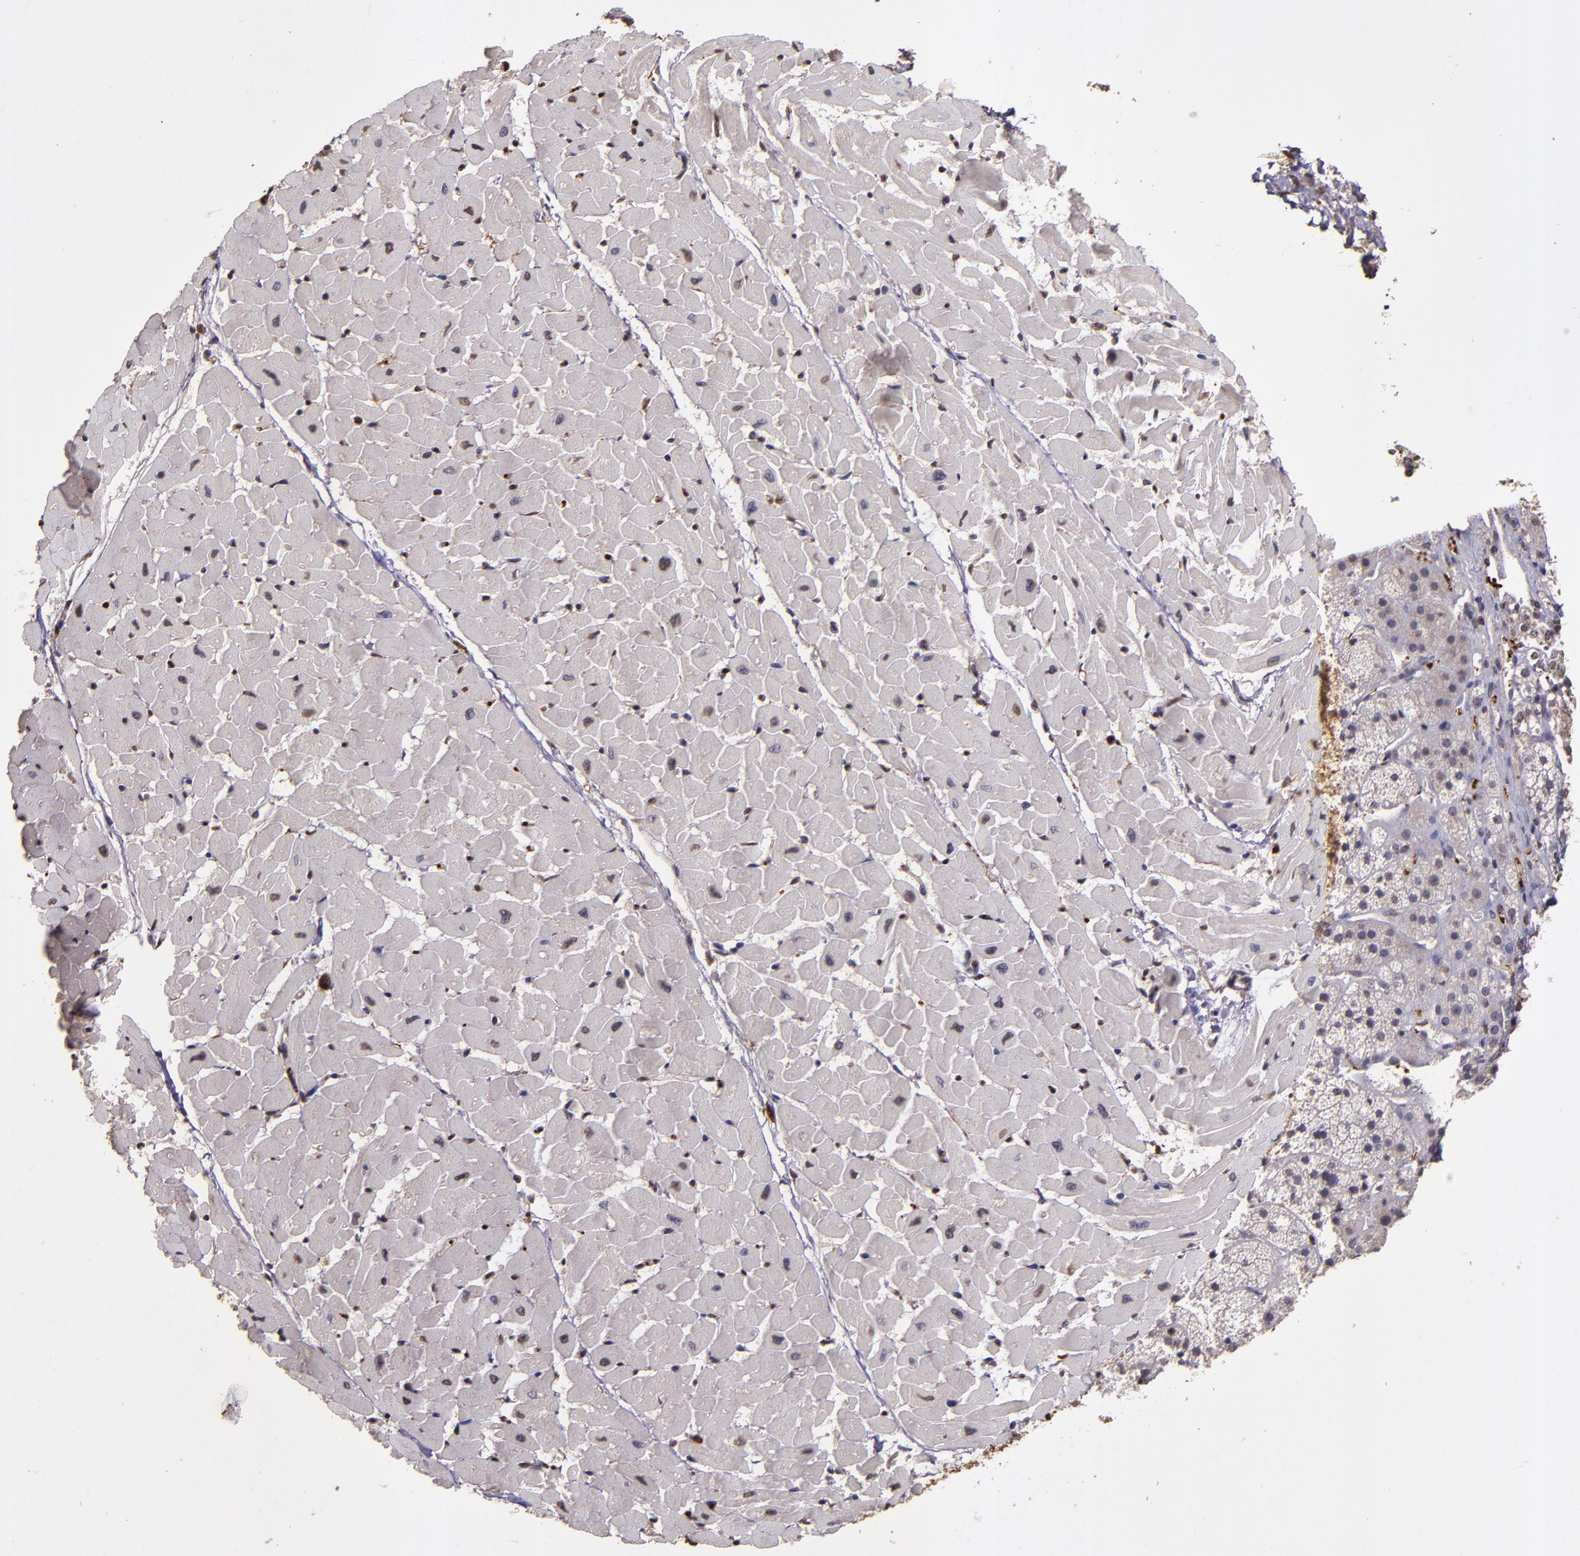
{"staining": {"intensity": "negative", "quantity": "none", "location": "none"}, "tissue": "heart muscle", "cell_type": "Cardiomyocytes", "image_type": "normal", "snomed": [{"axis": "morphology", "description": "Normal tissue, NOS"}, {"axis": "topography", "description": "Heart"}], "caption": "Immunohistochemistry of normal human heart muscle demonstrates no staining in cardiomyocytes. Nuclei are stained in blue.", "gene": "SLC2A3", "patient": {"sex": "female", "age": 19}}